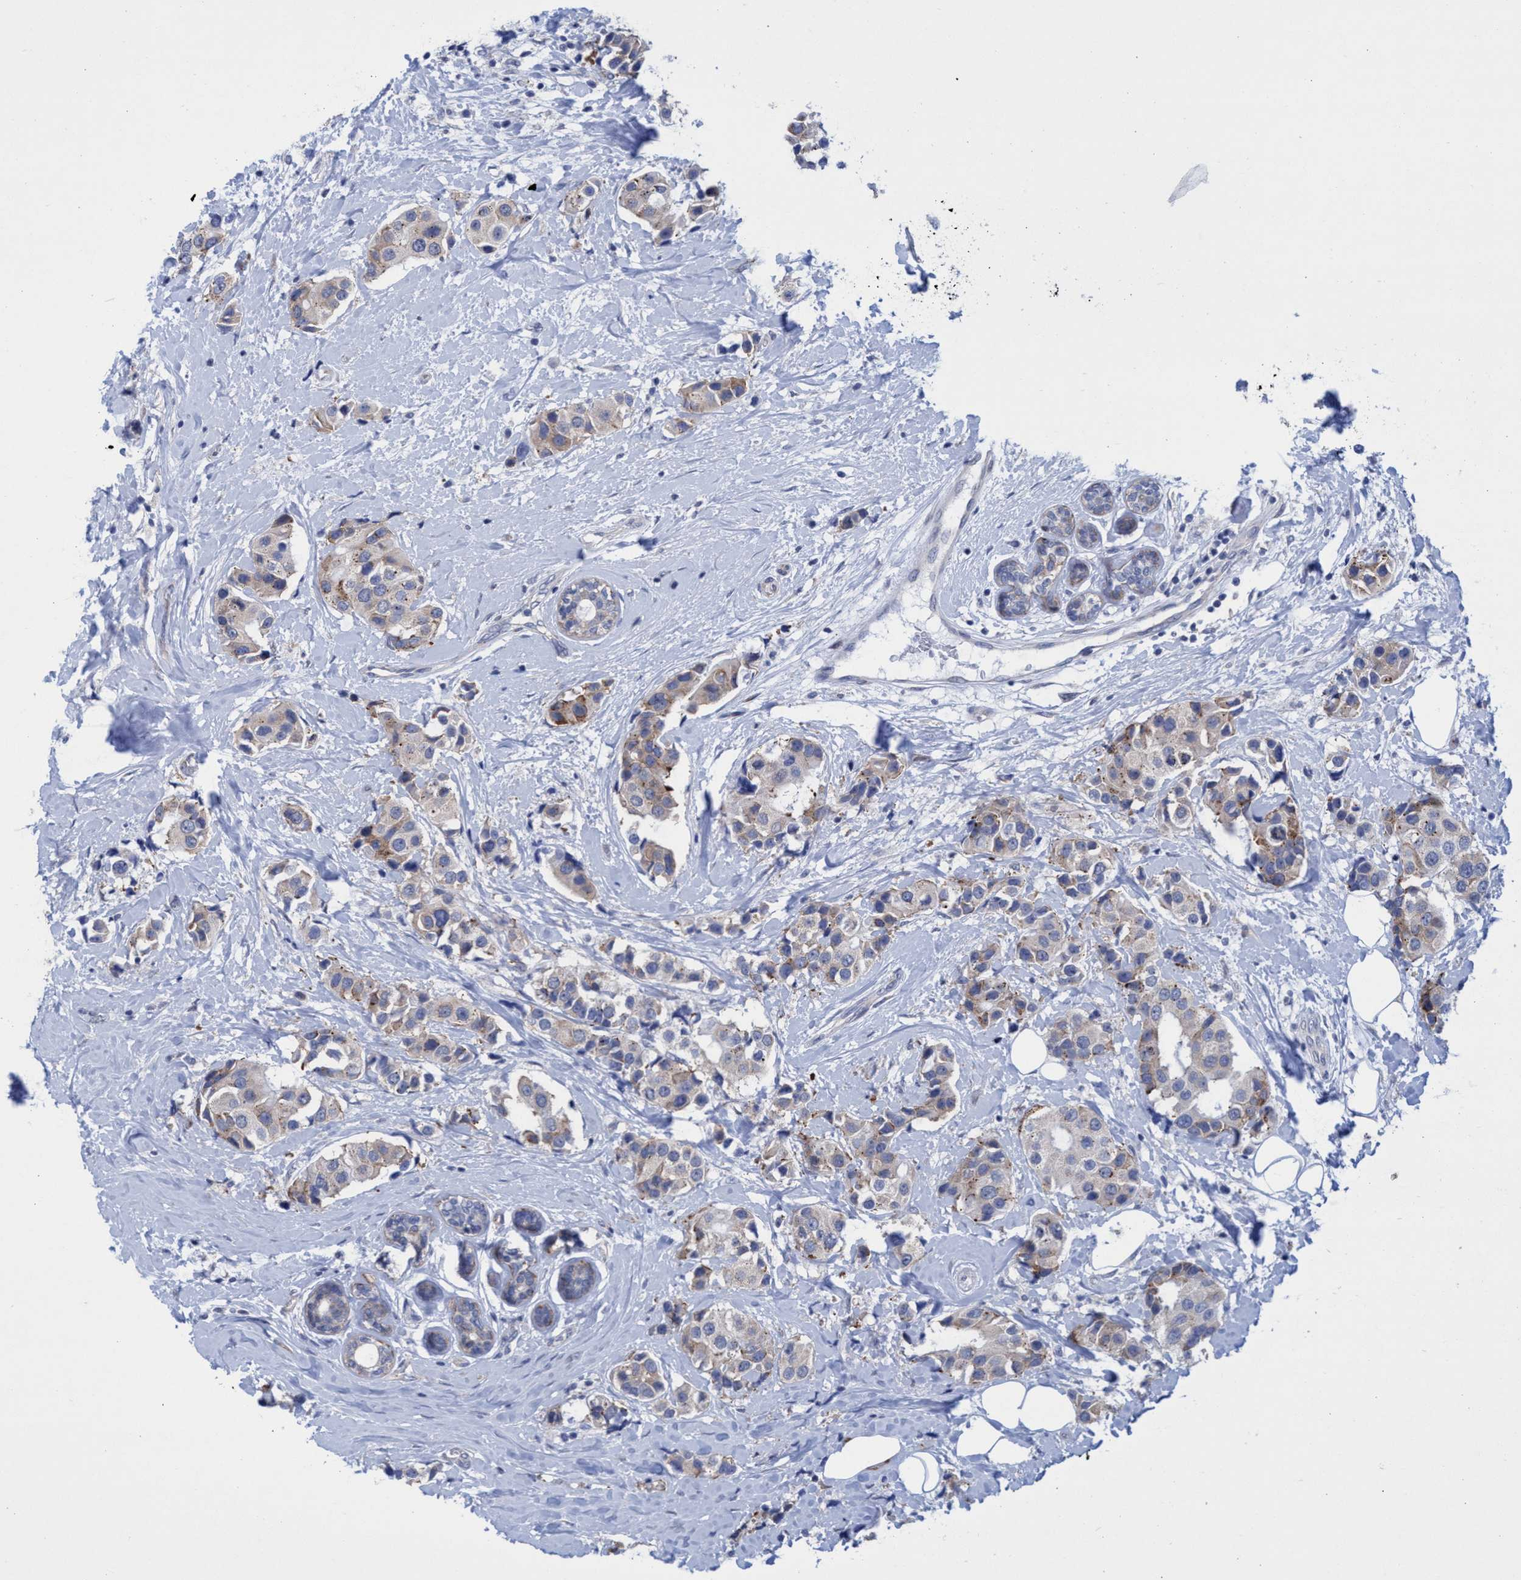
{"staining": {"intensity": "weak", "quantity": "25%-75%", "location": "cytoplasmic/membranous"}, "tissue": "breast cancer", "cell_type": "Tumor cells", "image_type": "cancer", "snomed": [{"axis": "morphology", "description": "Normal tissue, NOS"}, {"axis": "morphology", "description": "Duct carcinoma"}, {"axis": "topography", "description": "Breast"}], "caption": "Immunohistochemistry (IHC) micrograph of neoplastic tissue: human breast cancer (intraductal carcinoma) stained using immunohistochemistry (IHC) reveals low levels of weak protein expression localized specifically in the cytoplasmic/membranous of tumor cells, appearing as a cytoplasmic/membranous brown color.", "gene": "R3HCC1", "patient": {"sex": "female", "age": 39}}